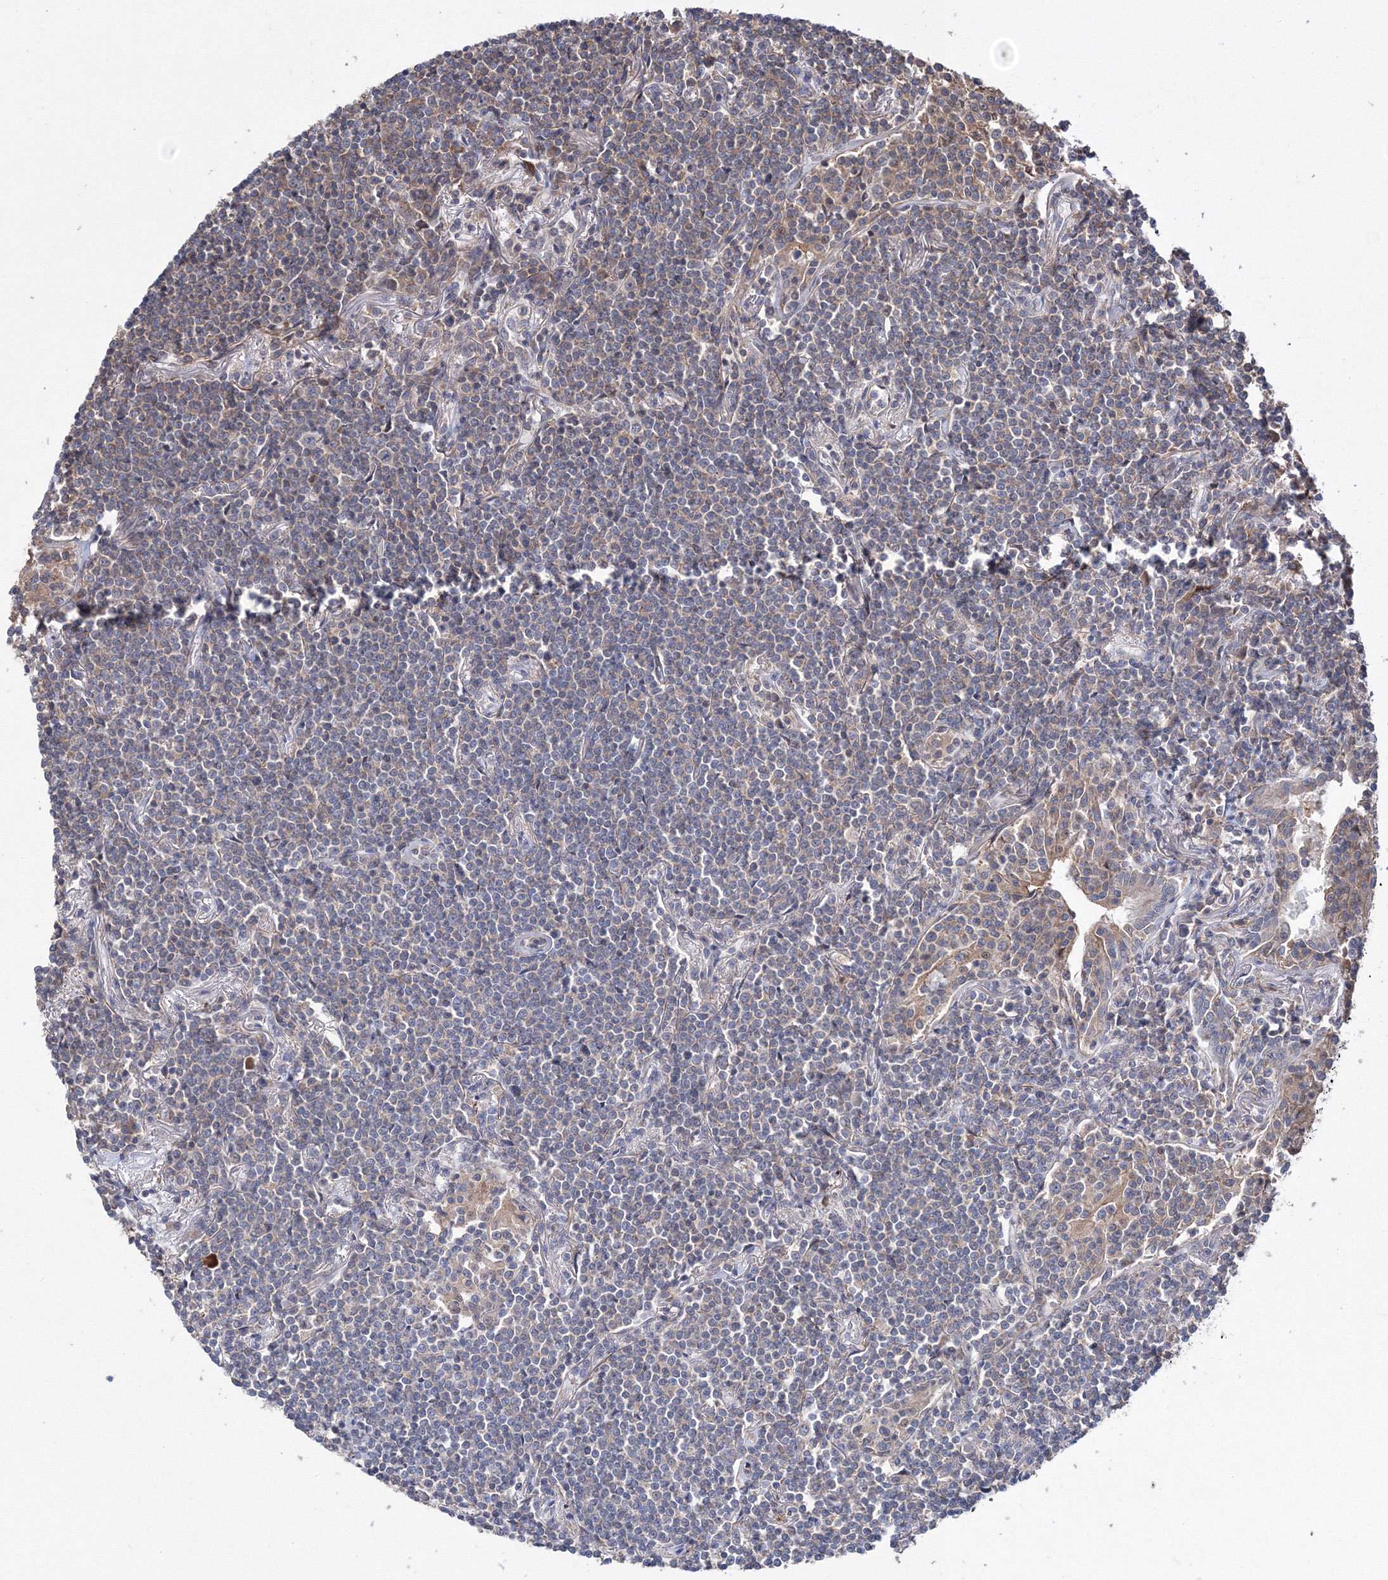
{"staining": {"intensity": "negative", "quantity": "none", "location": "none"}, "tissue": "lymphoma", "cell_type": "Tumor cells", "image_type": "cancer", "snomed": [{"axis": "morphology", "description": "Malignant lymphoma, non-Hodgkin's type, Low grade"}, {"axis": "topography", "description": "Lung"}], "caption": "This is an IHC histopathology image of human lymphoma. There is no expression in tumor cells.", "gene": "PPP2R2B", "patient": {"sex": "female", "age": 71}}